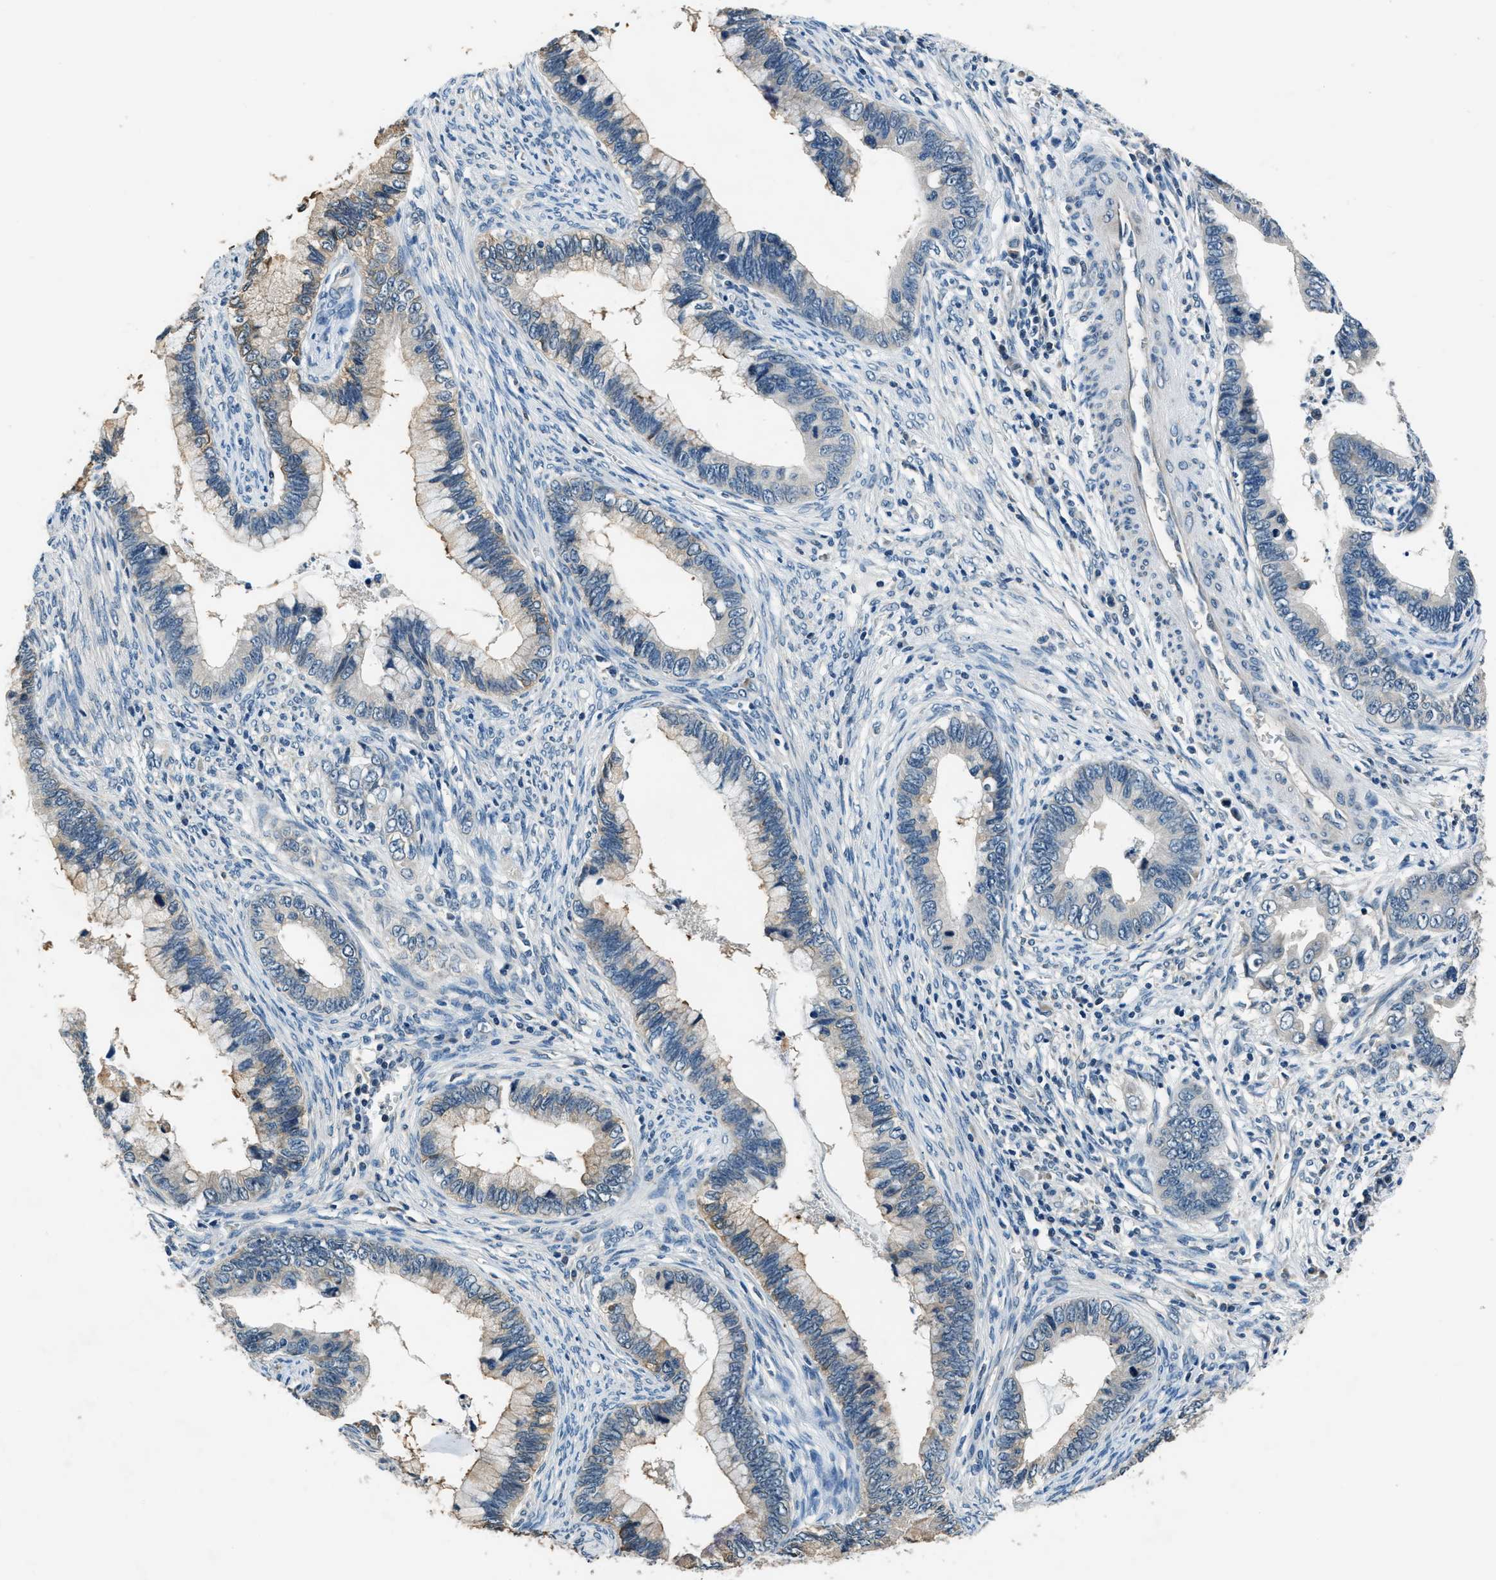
{"staining": {"intensity": "weak", "quantity": "25%-75%", "location": "cytoplasmic/membranous"}, "tissue": "cervical cancer", "cell_type": "Tumor cells", "image_type": "cancer", "snomed": [{"axis": "morphology", "description": "Adenocarcinoma, NOS"}, {"axis": "topography", "description": "Cervix"}], "caption": "Protein expression analysis of adenocarcinoma (cervical) reveals weak cytoplasmic/membranous staining in approximately 25%-75% of tumor cells.", "gene": "NME8", "patient": {"sex": "female", "age": 44}}